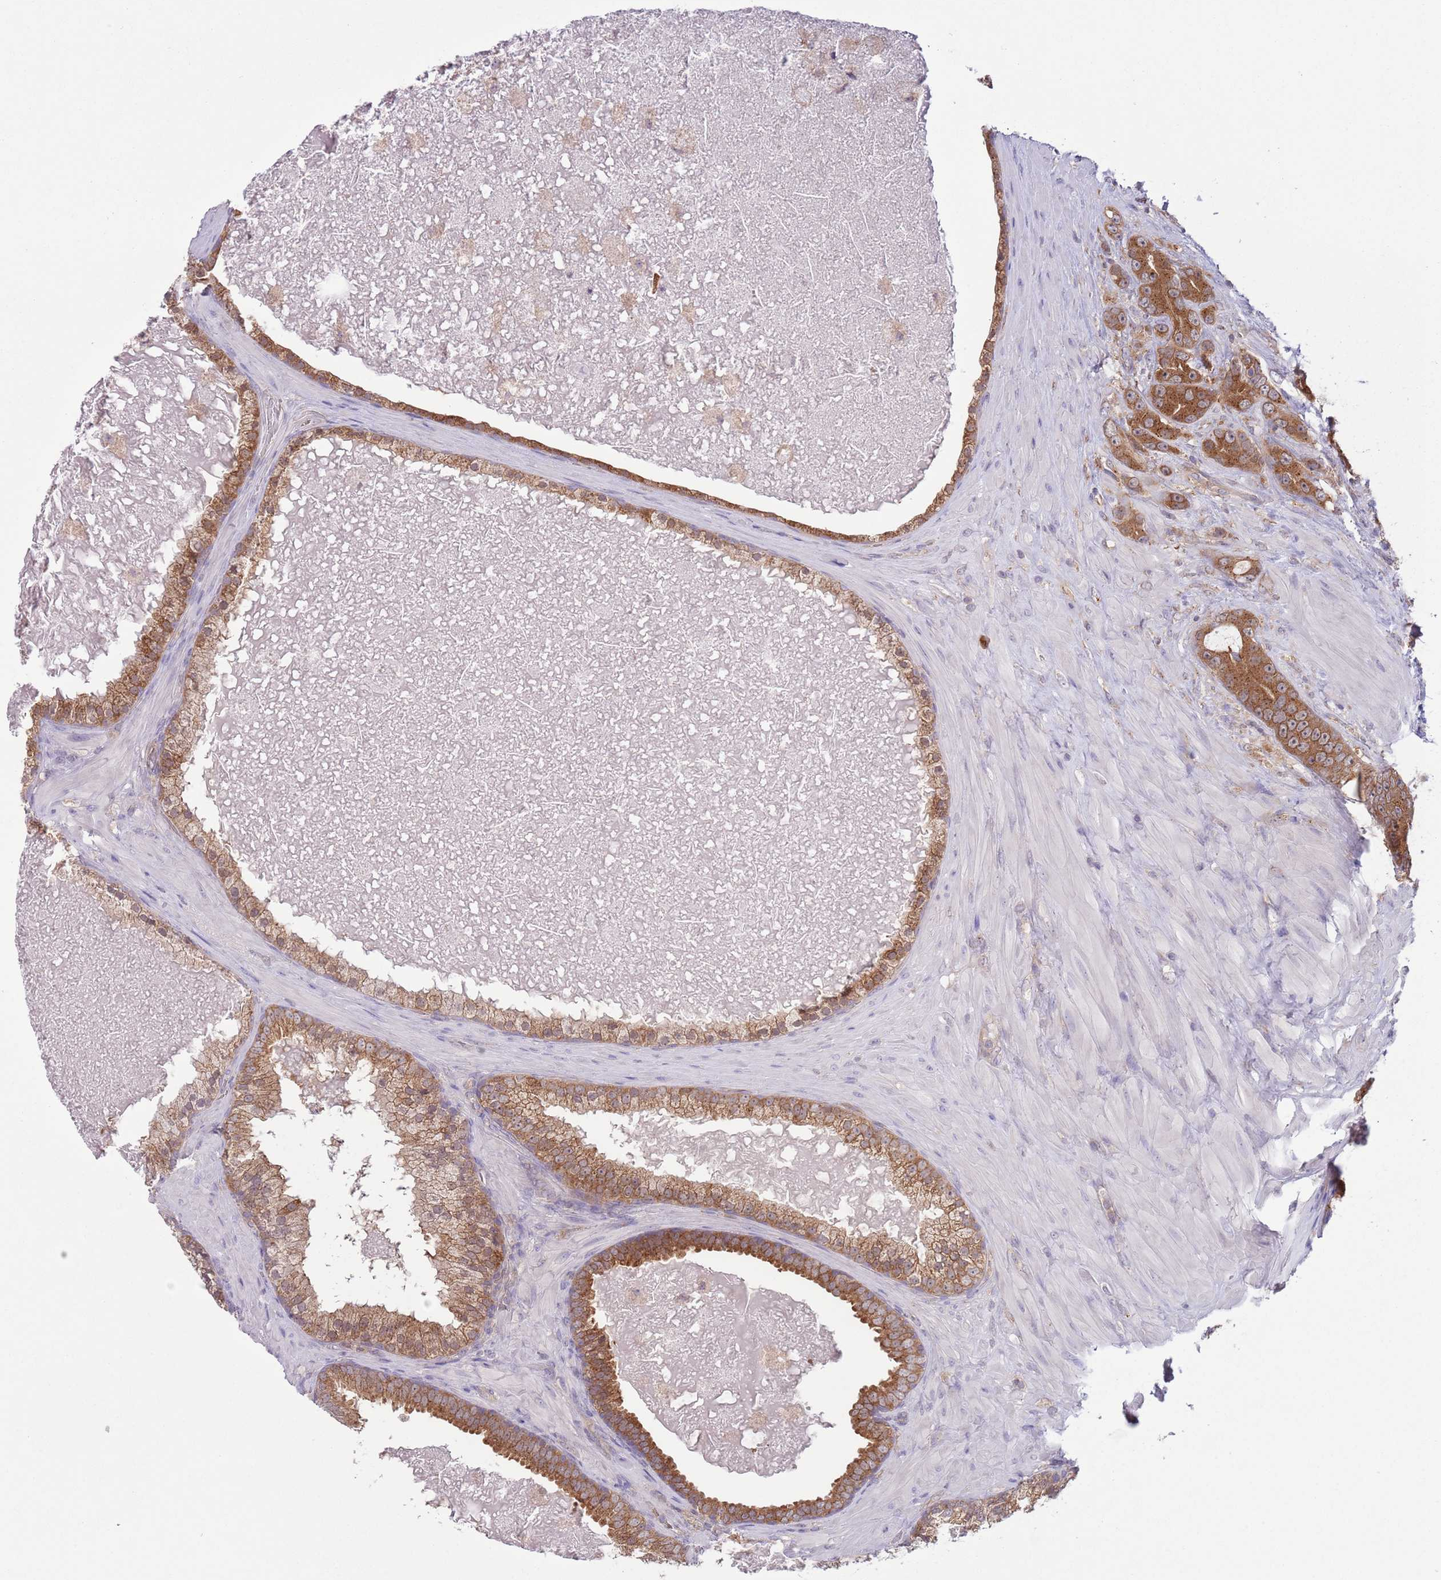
{"staining": {"intensity": "moderate", "quantity": ">75%", "location": "cytoplasmic/membranous"}, "tissue": "prostate cancer", "cell_type": "Tumor cells", "image_type": "cancer", "snomed": [{"axis": "morphology", "description": "Adenocarcinoma, High grade"}, {"axis": "topography", "description": "Prostate"}], "caption": "Moderate cytoplasmic/membranous positivity is appreciated in approximately >75% of tumor cells in high-grade adenocarcinoma (prostate).", "gene": "COPE", "patient": {"sex": "male", "age": 55}}